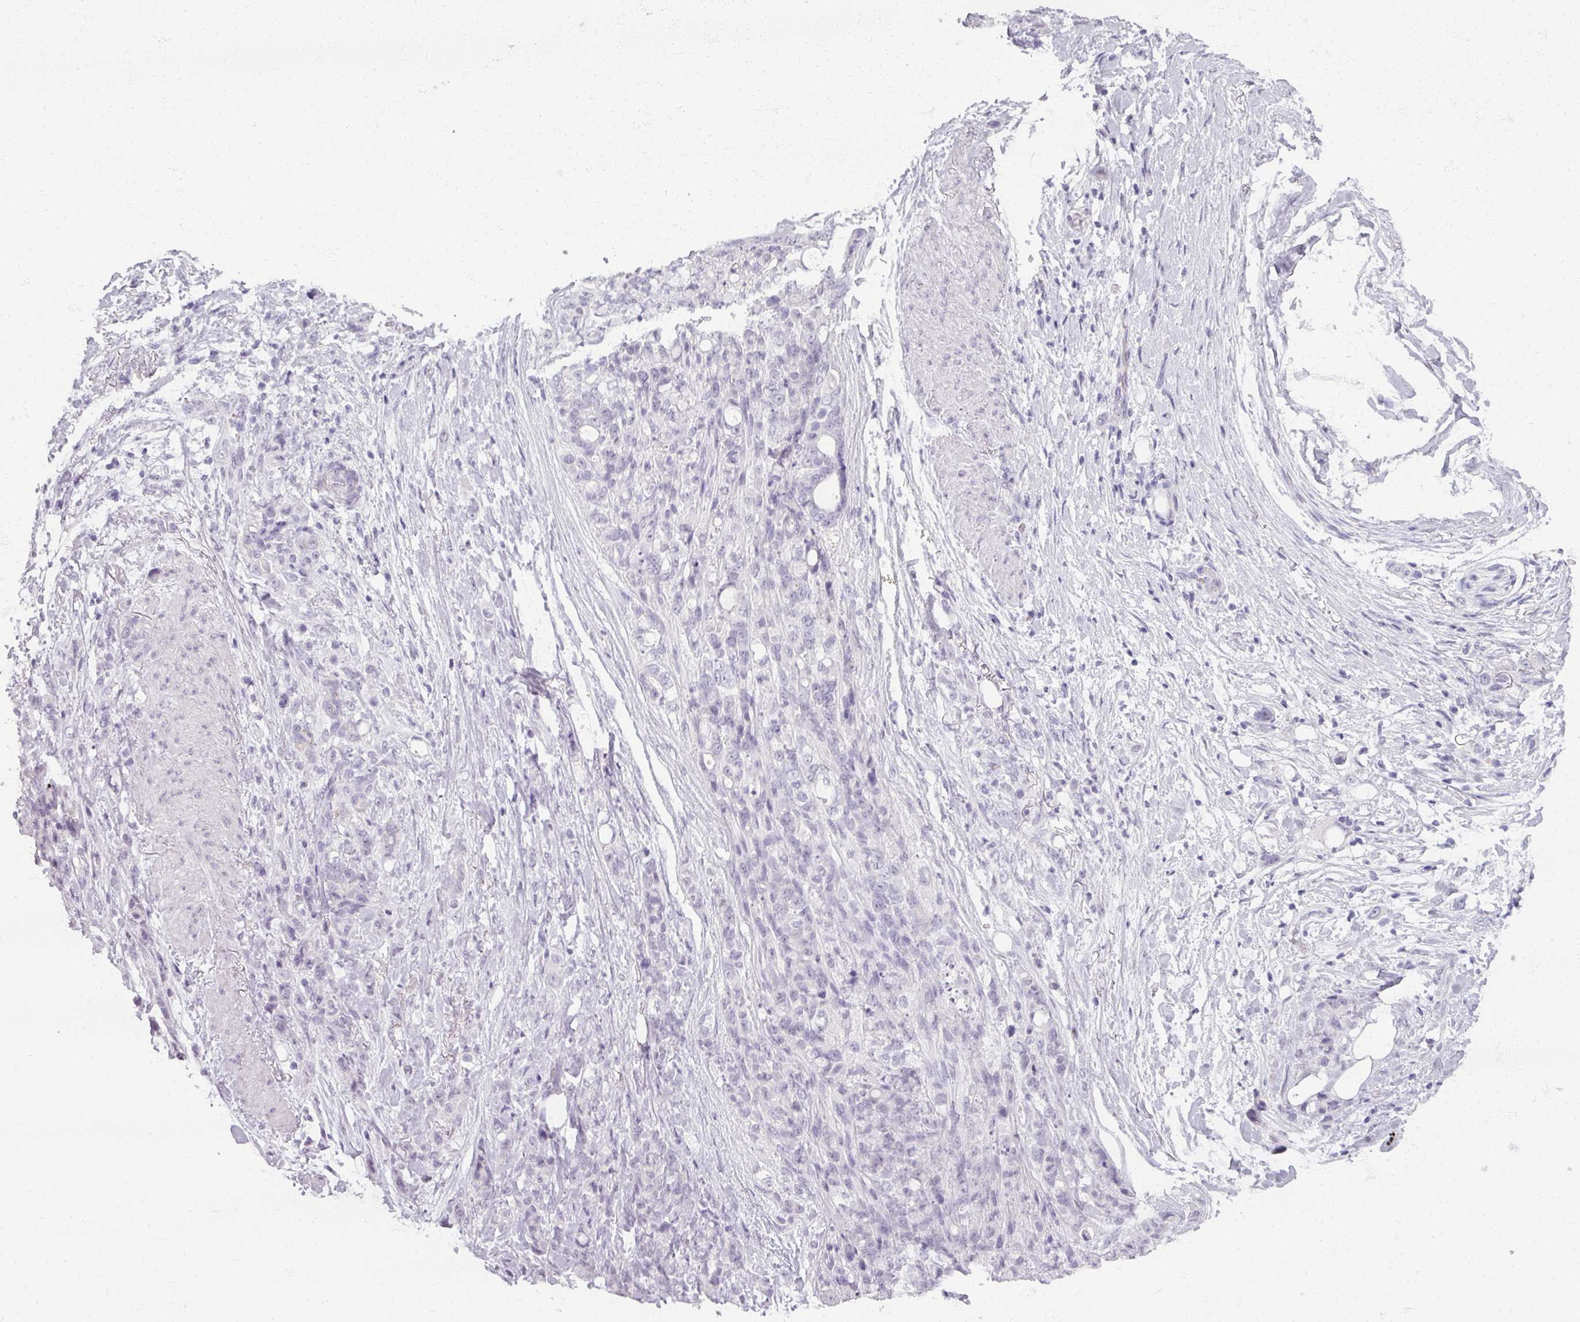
{"staining": {"intensity": "negative", "quantity": "none", "location": "none"}, "tissue": "stomach cancer", "cell_type": "Tumor cells", "image_type": "cancer", "snomed": [{"axis": "morphology", "description": "Normal tissue, NOS"}, {"axis": "morphology", "description": "Adenocarcinoma, NOS"}, {"axis": "topography", "description": "Stomach"}], "caption": "An image of stomach cancer (adenocarcinoma) stained for a protein displays no brown staining in tumor cells. (DAB immunohistochemistry (IHC) with hematoxylin counter stain).", "gene": "RFPL2", "patient": {"sex": "female", "age": 79}}